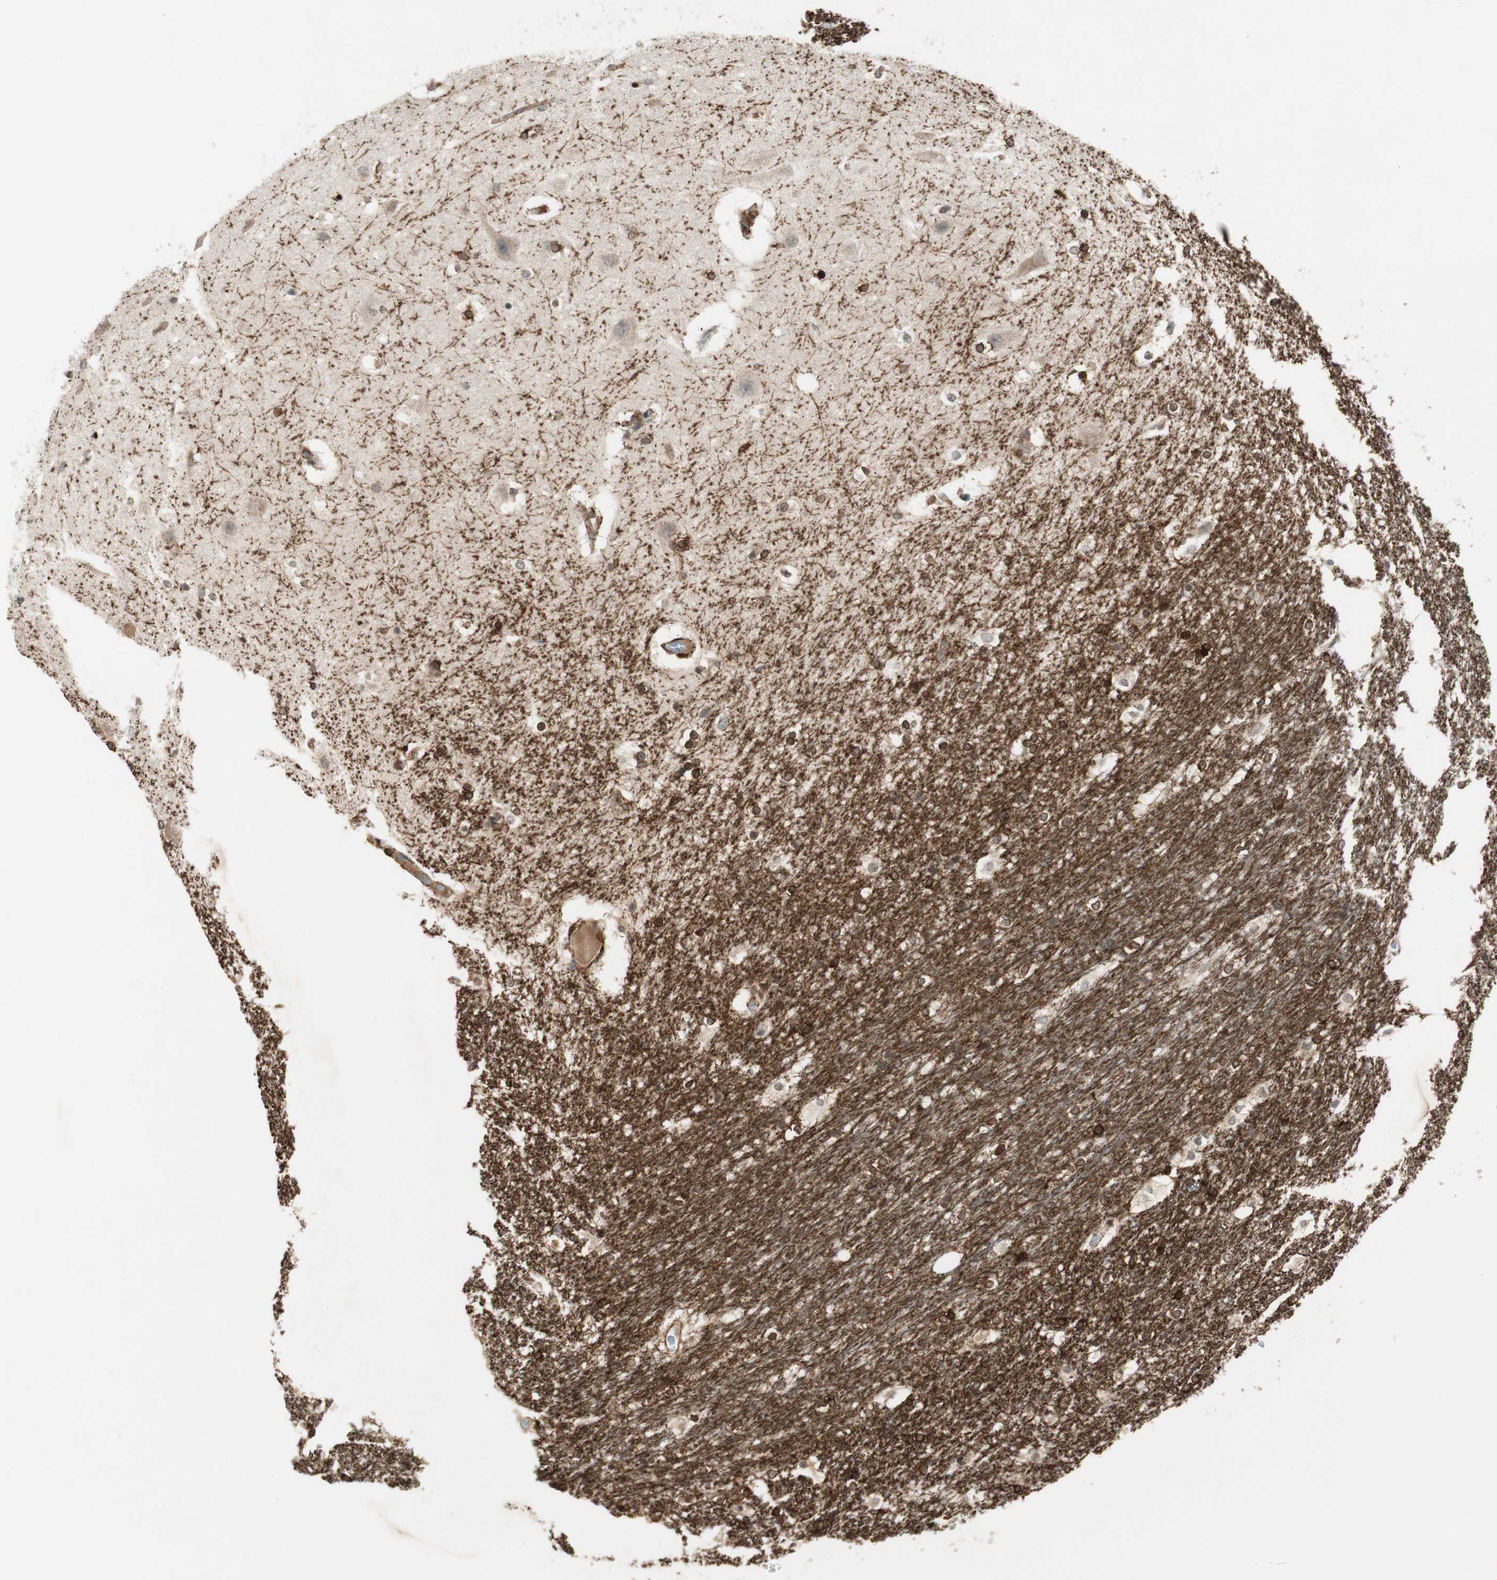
{"staining": {"intensity": "strong", "quantity": ">75%", "location": "nuclear"}, "tissue": "hippocampus", "cell_type": "Glial cells", "image_type": "normal", "snomed": [{"axis": "morphology", "description": "Normal tissue, NOS"}, {"axis": "topography", "description": "Hippocampus"}], "caption": "Human hippocampus stained with a brown dye displays strong nuclear positive staining in approximately >75% of glial cells.", "gene": "CDK19", "patient": {"sex": "female", "age": 19}}